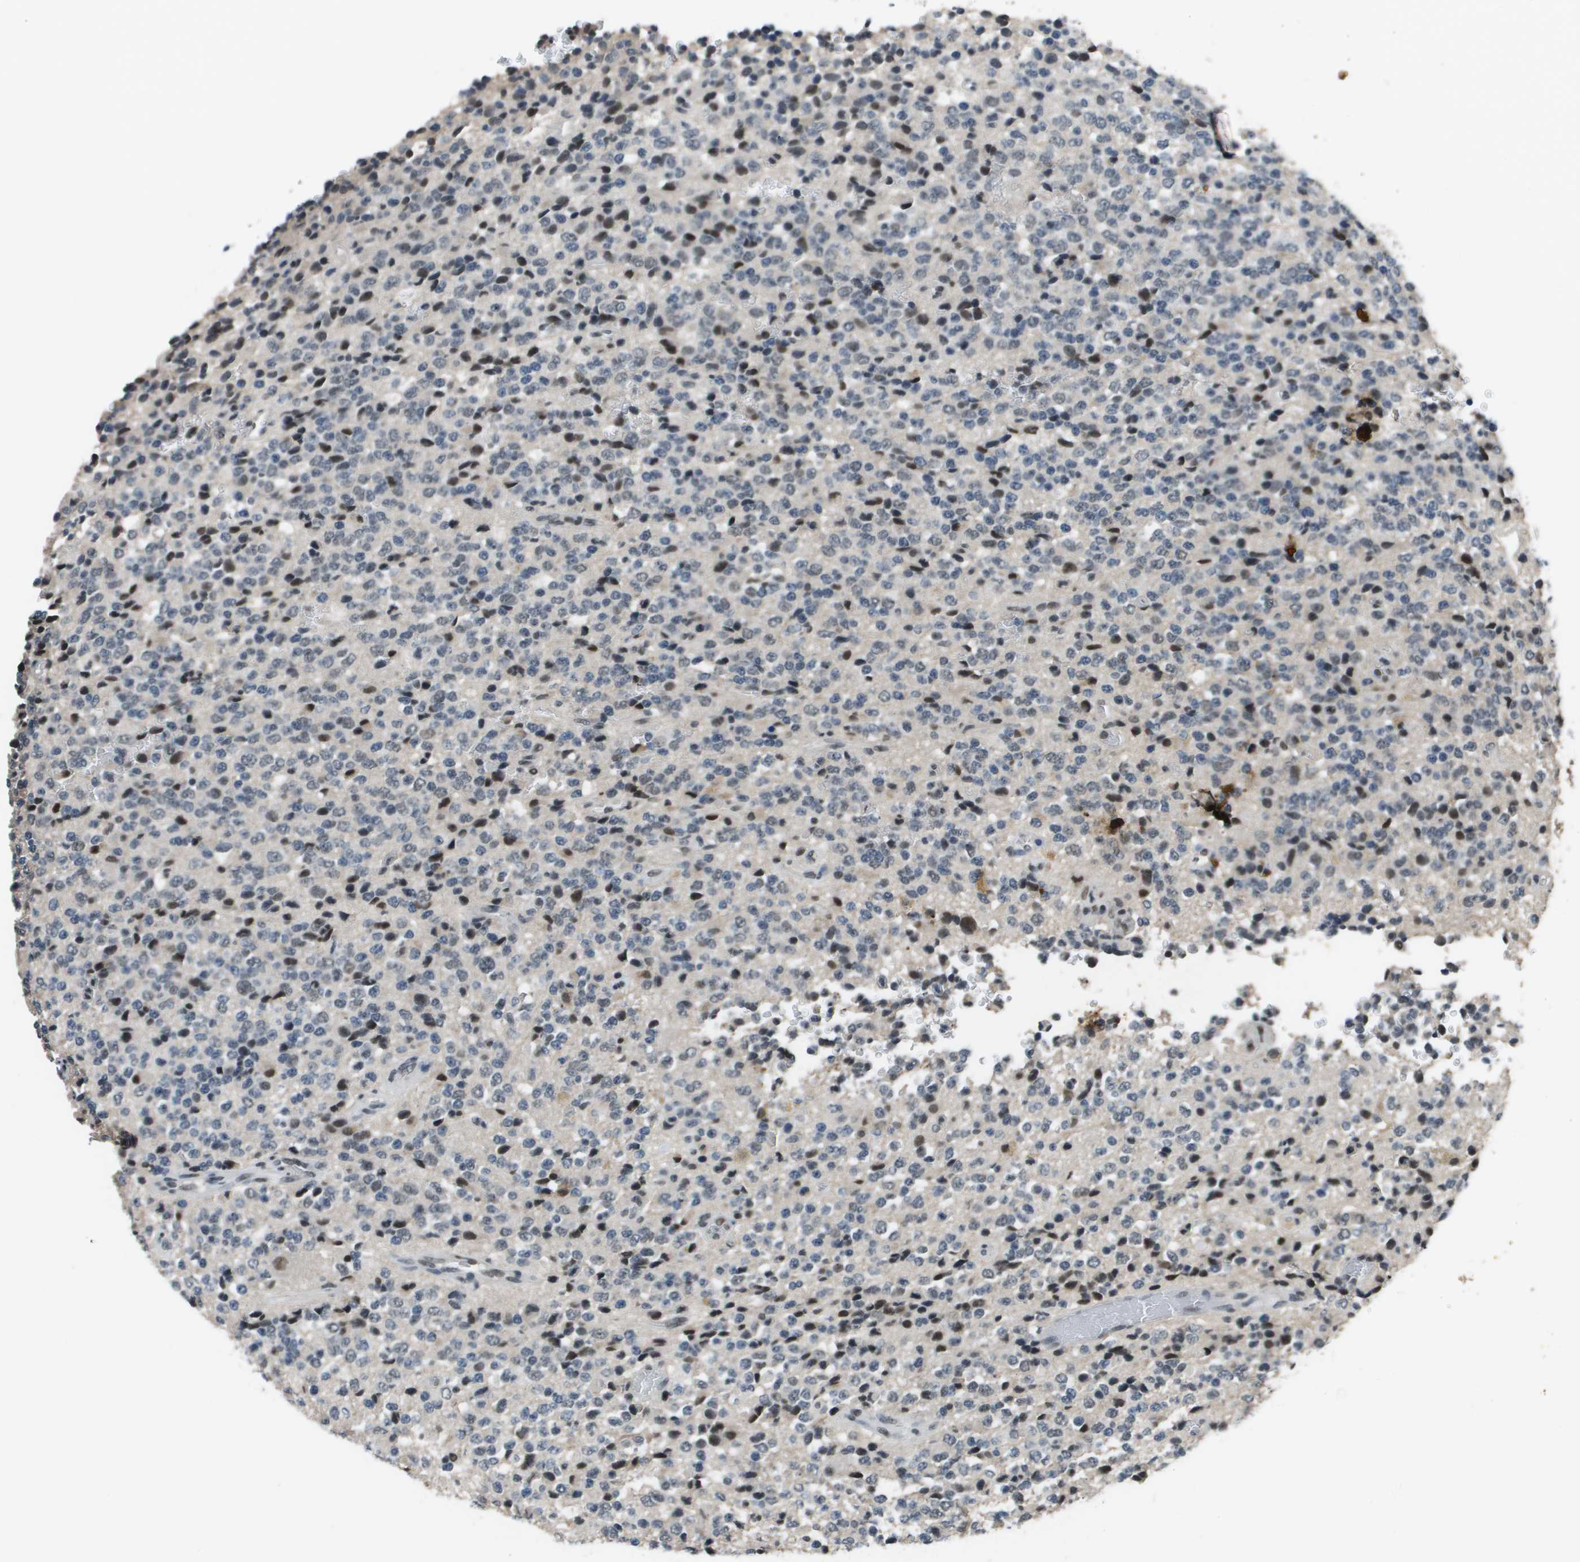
{"staining": {"intensity": "moderate", "quantity": "<25%", "location": "nuclear"}, "tissue": "glioma", "cell_type": "Tumor cells", "image_type": "cancer", "snomed": [{"axis": "morphology", "description": "Glioma, malignant, High grade"}, {"axis": "topography", "description": "pancreas cauda"}], "caption": "A high-resolution photomicrograph shows IHC staining of malignant high-grade glioma, which displays moderate nuclear positivity in about <25% of tumor cells.", "gene": "THRAP3", "patient": {"sex": "male", "age": 60}}